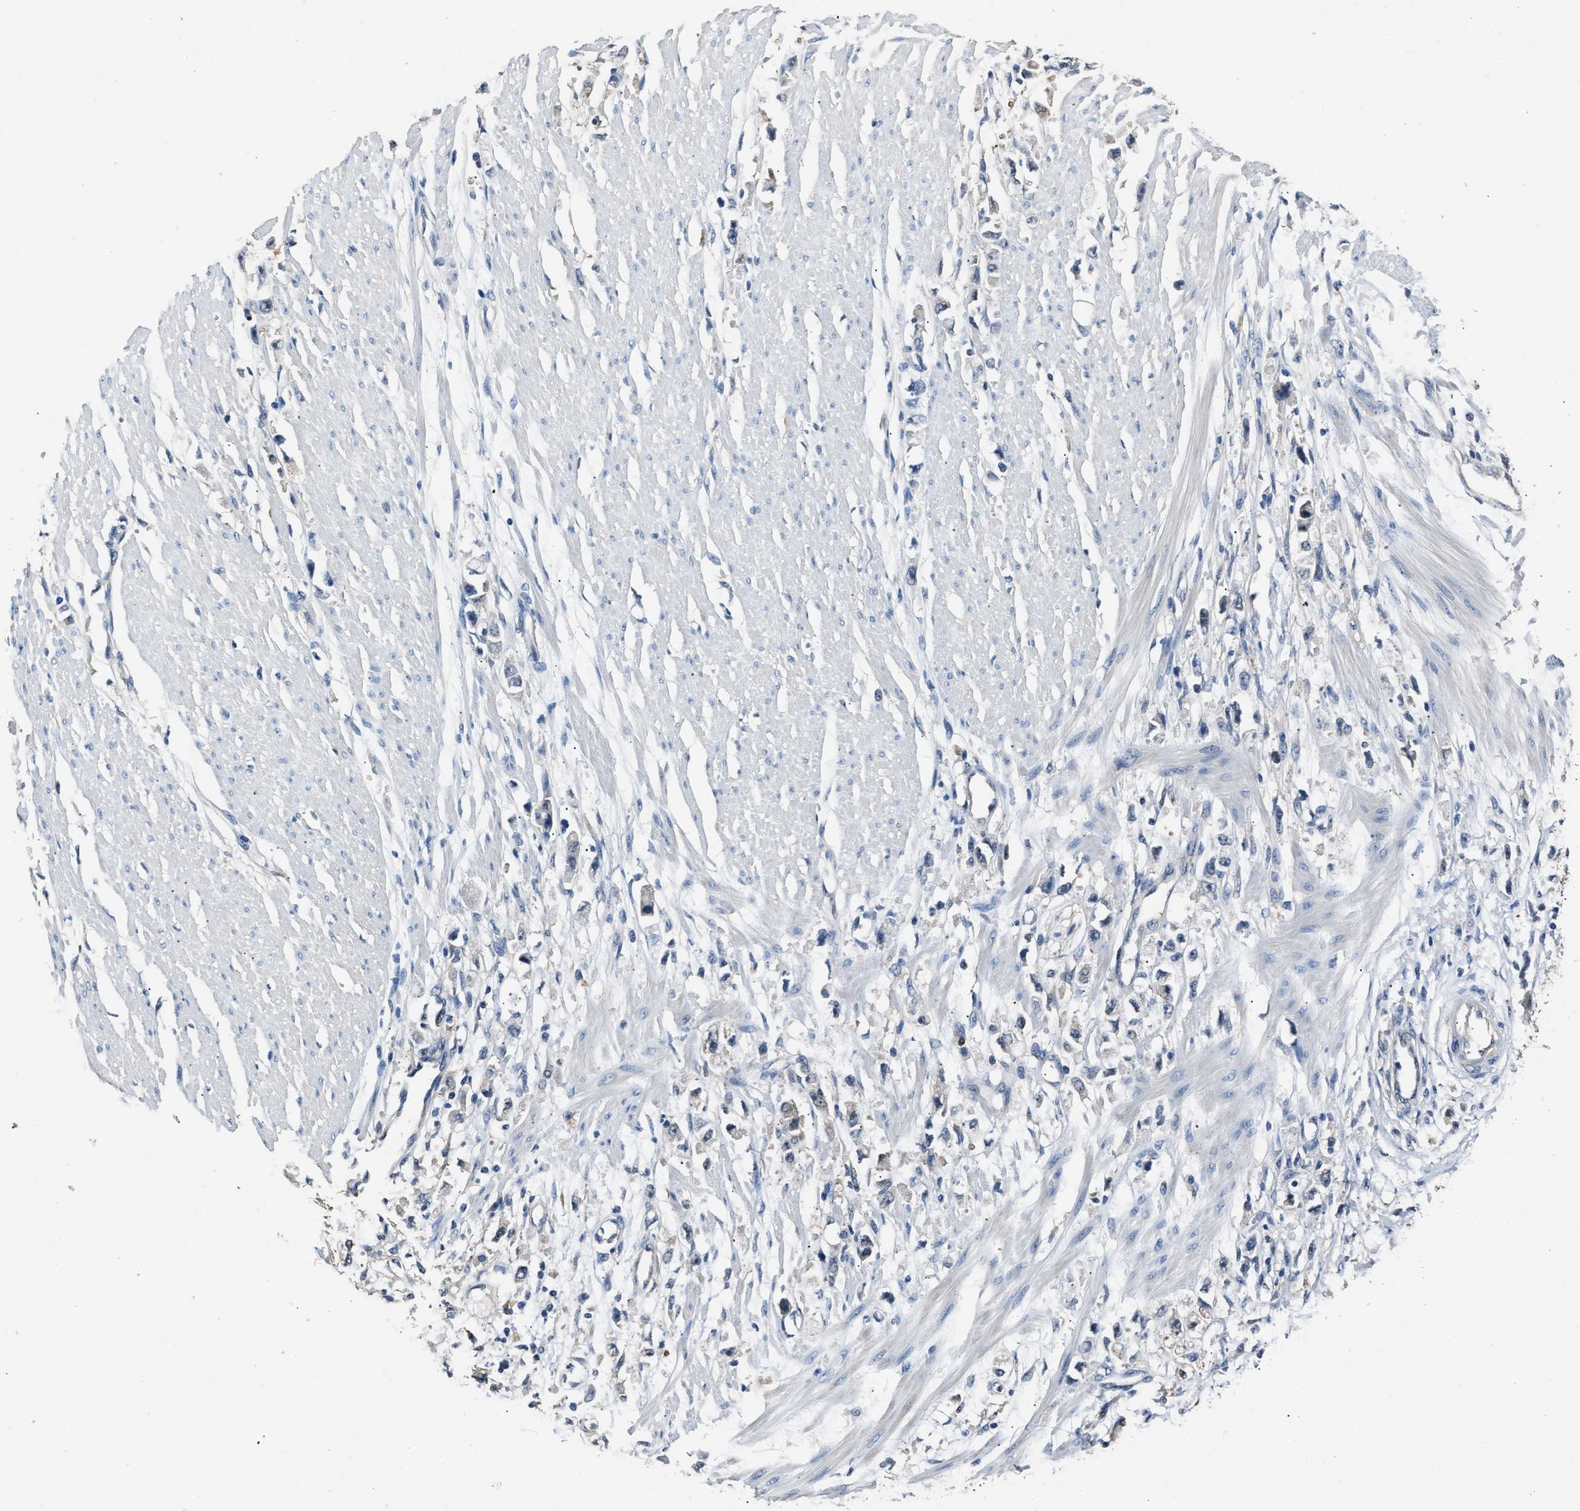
{"staining": {"intensity": "negative", "quantity": "none", "location": "none"}, "tissue": "stomach cancer", "cell_type": "Tumor cells", "image_type": "cancer", "snomed": [{"axis": "morphology", "description": "Adenocarcinoma, NOS"}, {"axis": "topography", "description": "Stomach"}], "caption": "Protein analysis of adenocarcinoma (stomach) displays no significant staining in tumor cells. The staining was performed using DAB to visualize the protein expression in brown, while the nuclei were stained in blue with hematoxylin (Magnification: 20x).", "gene": "GSTP1", "patient": {"sex": "female", "age": 59}}